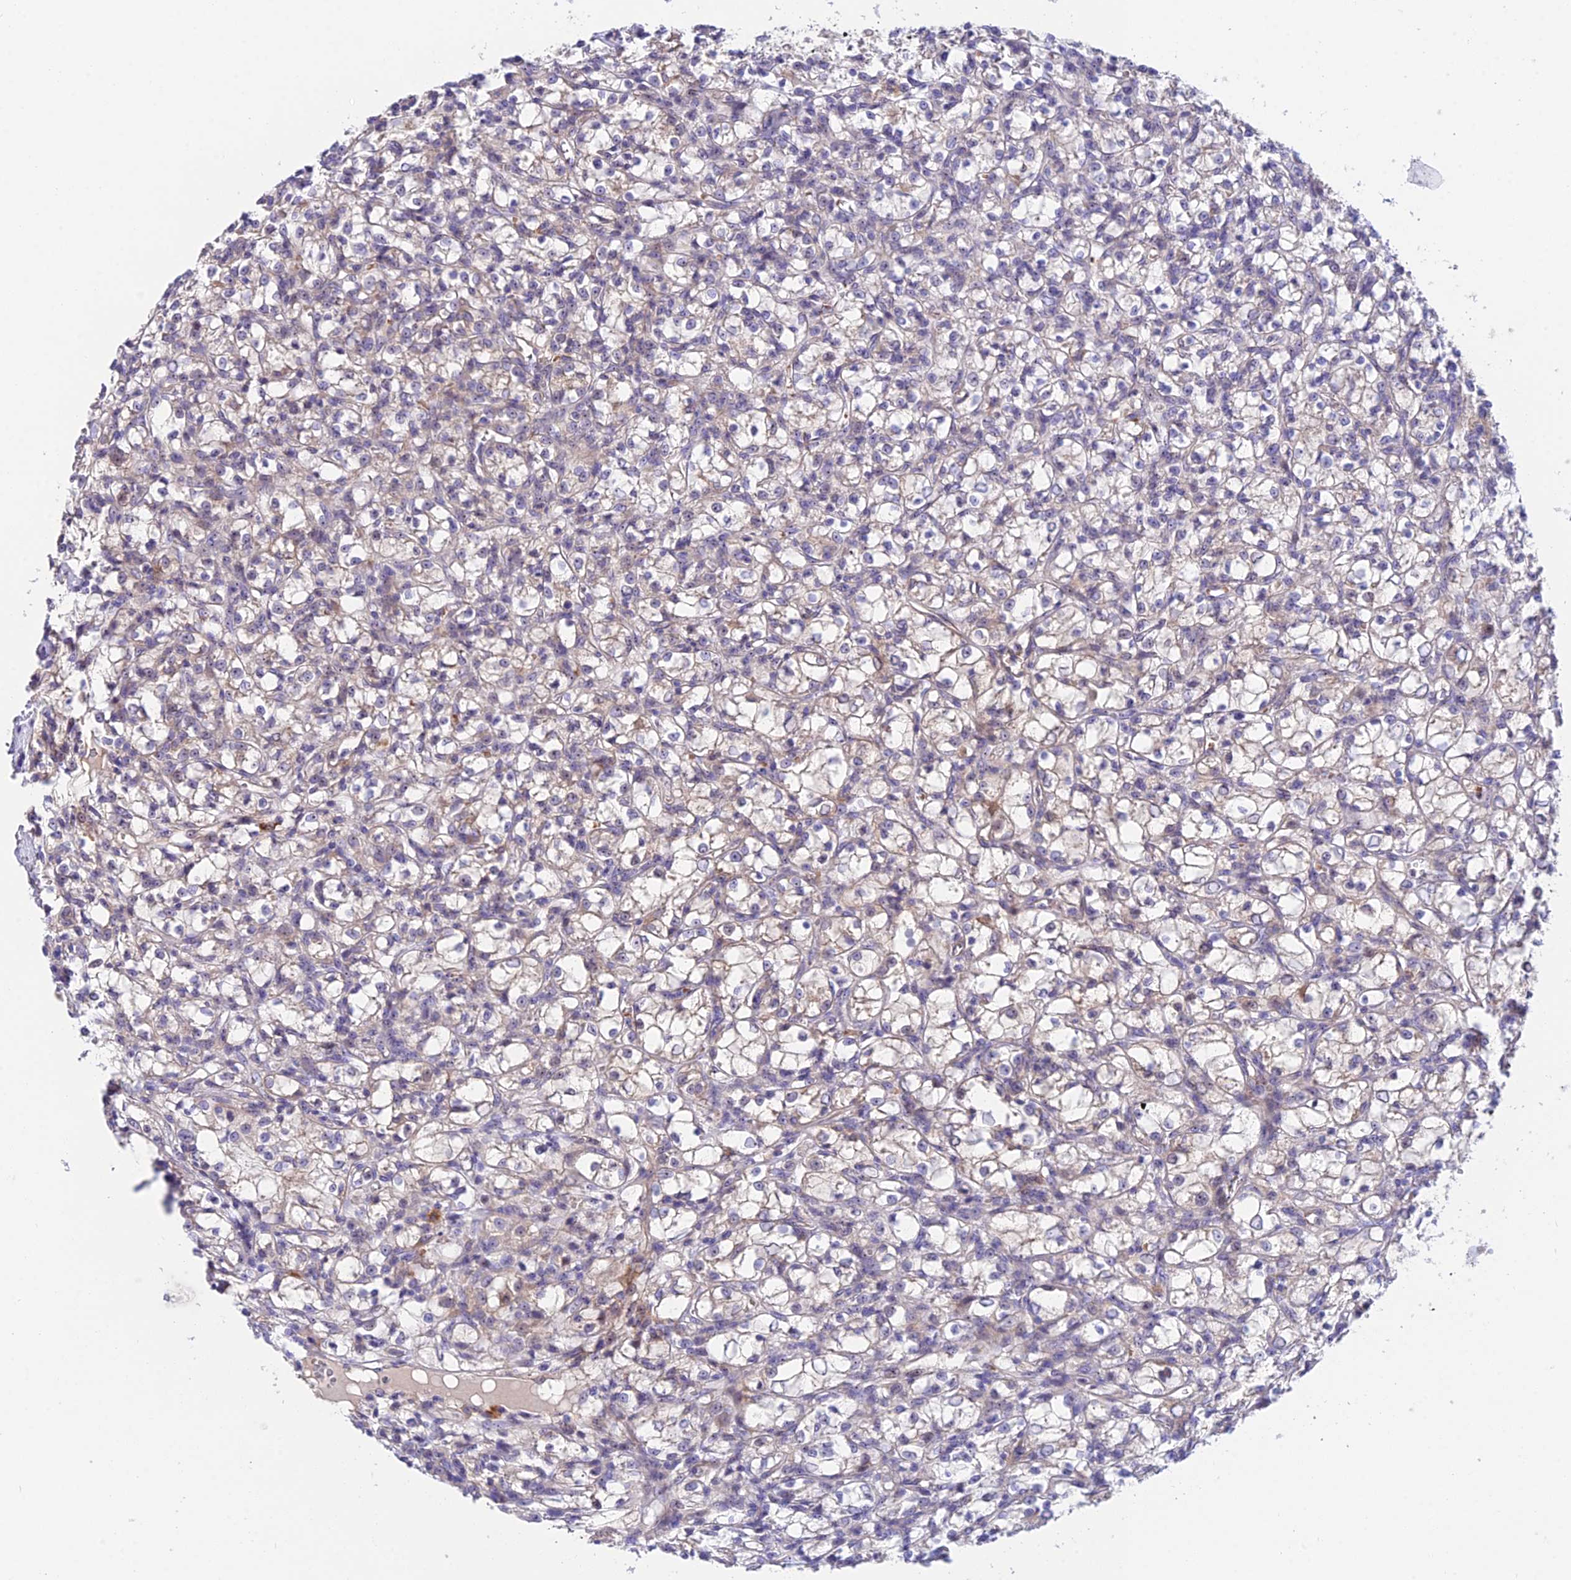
{"staining": {"intensity": "weak", "quantity": "<25%", "location": "cytoplasmic/membranous"}, "tissue": "renal cancer", "cell_type": "Tumor cells", "image_type": "cancer", "snomed": [{"axis": "morphology", "description": "Adenocarcinoma, NOS"}, {"axis": "topography", "description": "Kidney"}], "caption": "A high-resolution photomicrograph shows IHC staining of adenocarcinoma (renal), which displays no significant staining in tumor cells.", "gene": "DUSP29", "patient": {"sex": "female", "age": 59}}